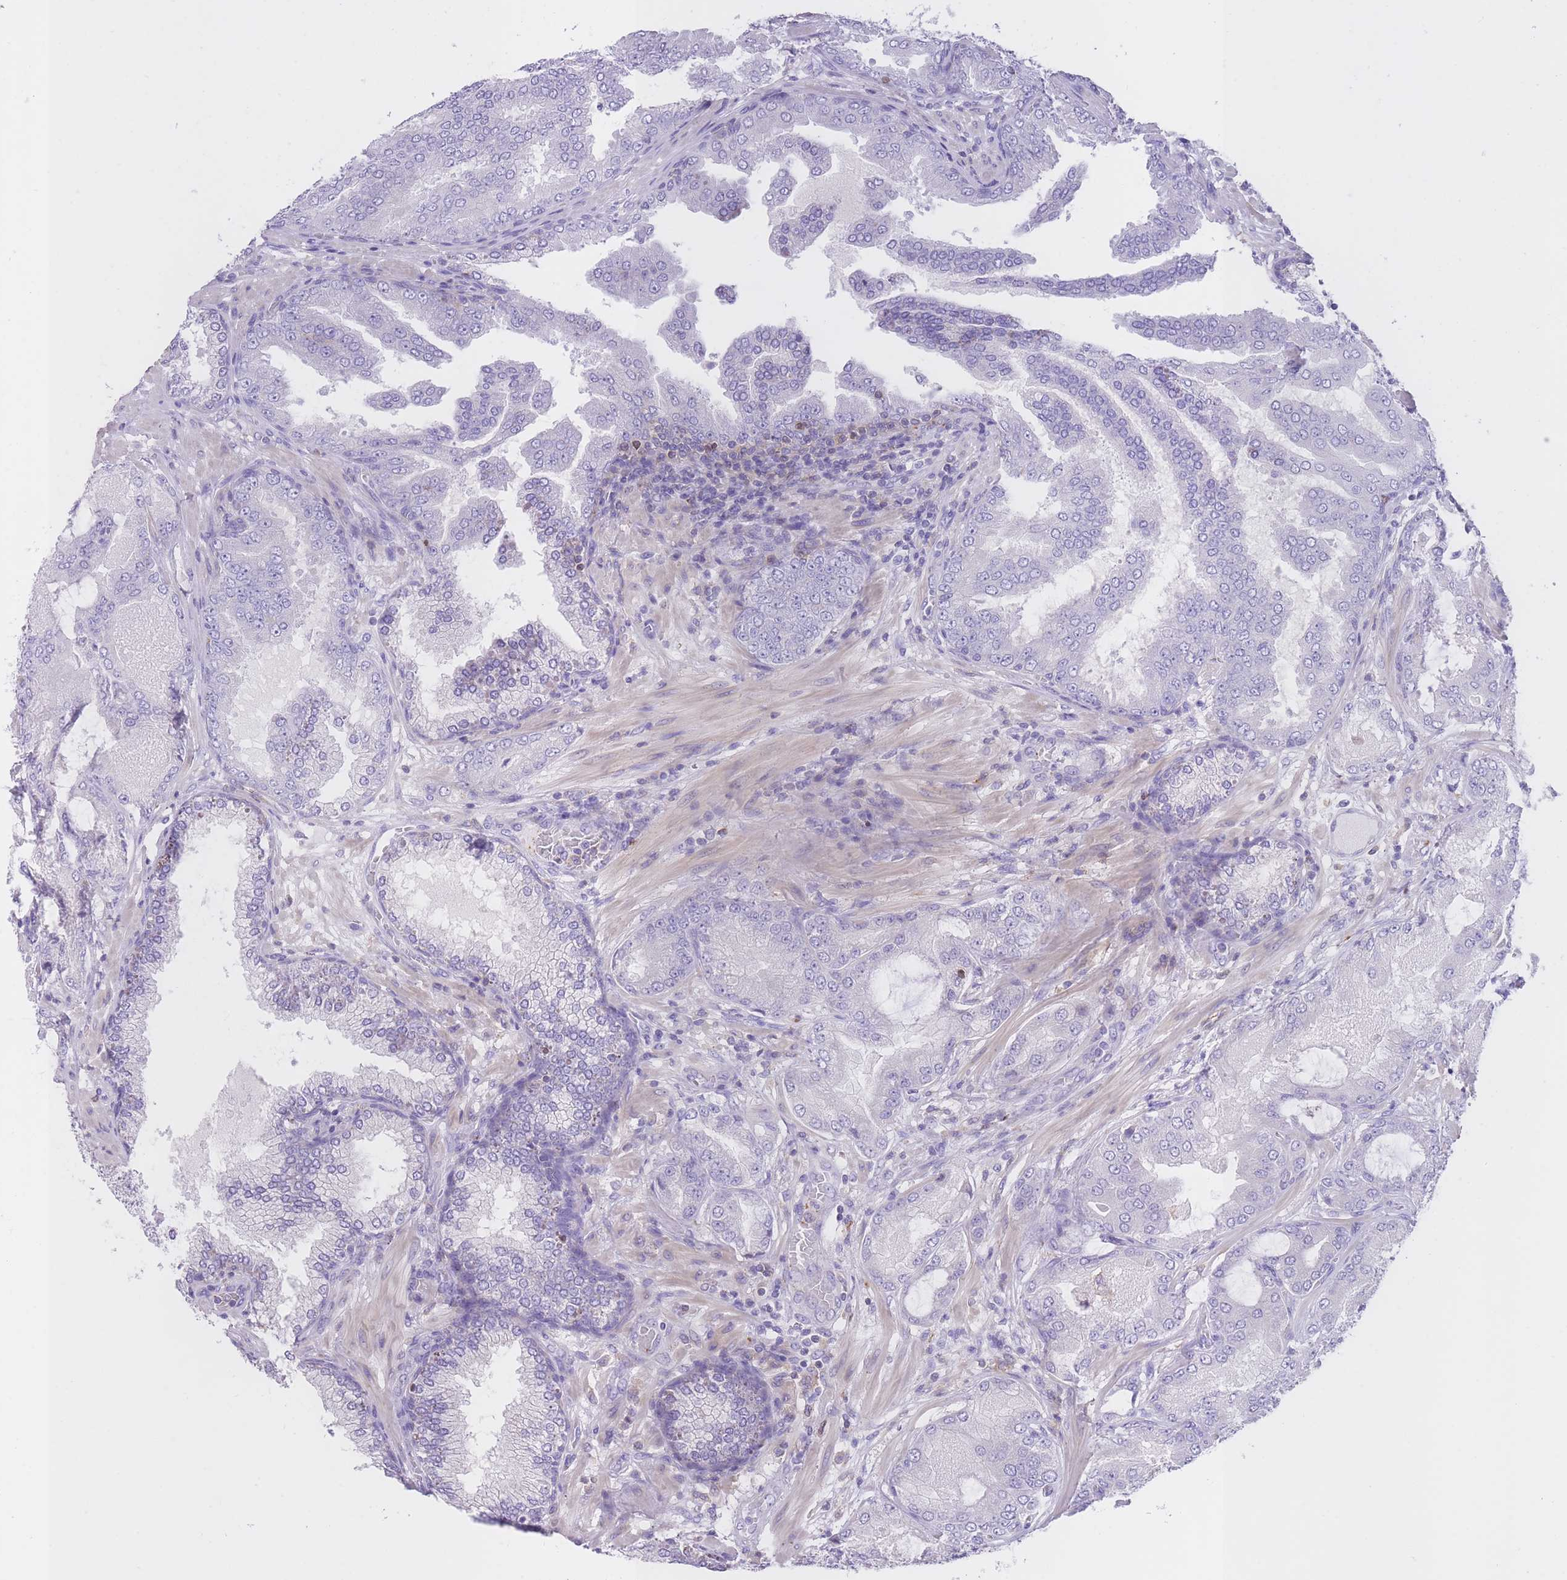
{"staining": {"intensity": "negative", "quantity": "none", "location": "none"}, "tissue": "prostate cancer", "cell_type": "Tumor cells", "image_type": "cancer", "snomed": [{"axis": "morphology", "description": "Adenocarcinoma, High grade"}, {"axis": "topography", "description": "Prostate"}], "caption": "There is no significant staining in tumor cells of prostate cancer (adenocarcinoma (high-grade)). (Immunohistochemistry (ihc), brightfield microscopy, high magnification).", "gene": "LDB3", "patient": {"sex": "male", "age": 68}}